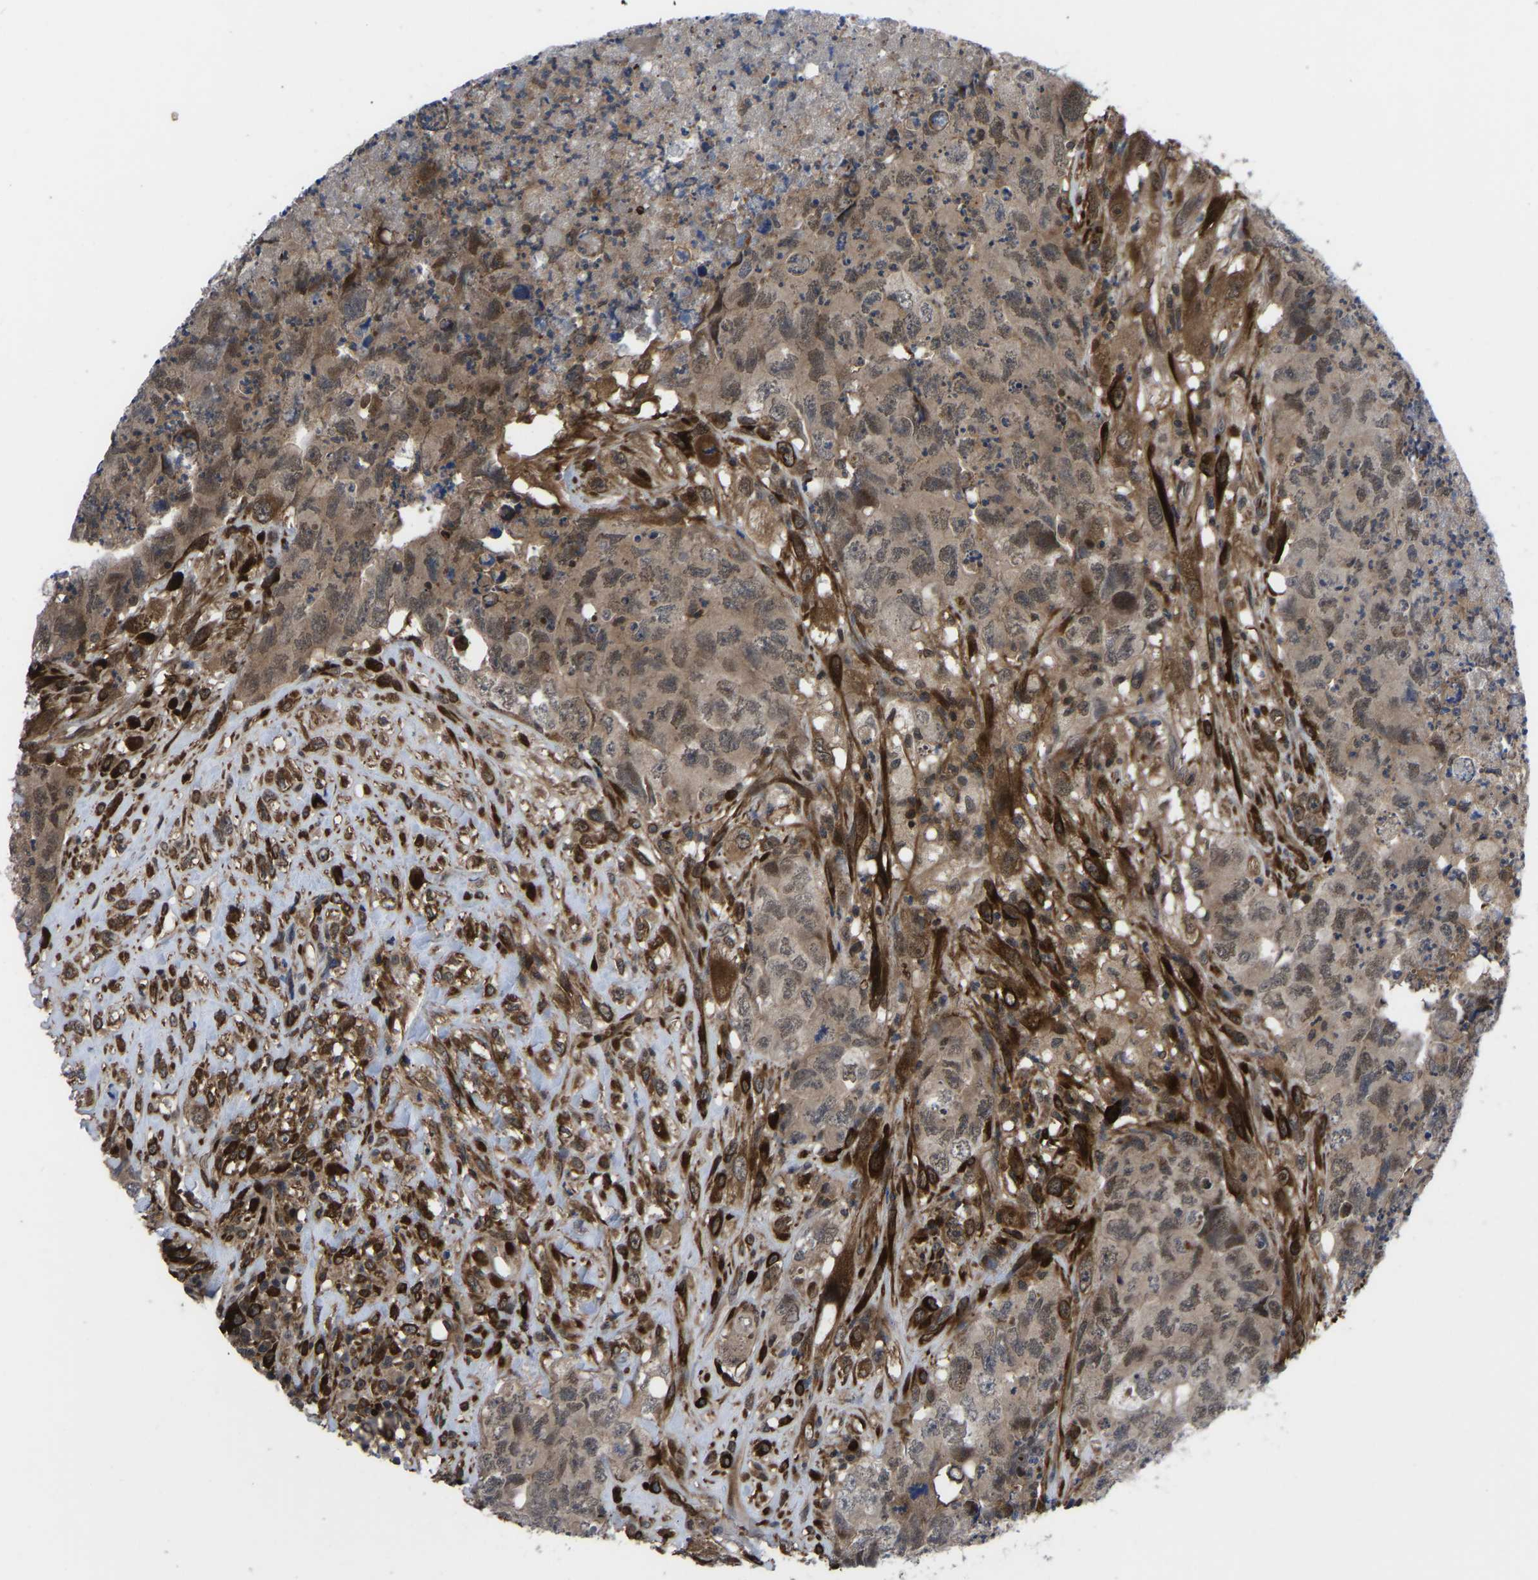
{"staining": {"intensity": "moderate", "quantity": ">75%", "location": "cytoplasmic/membranous,nuclear"}, "tissue": "testis cancer", "cell_type": "Tumor cells", "image_type": "cancer", "snomed": [{"axis": "morphology", "description": "Carcinoma, Embryonal, NOS"}, {"axis": "topography", "description": "Testis"}], "caption": "This photomicrograph displays immunohistochemistry staining of embryonal carcinoma (testis), with medium moderate cytoplasmic/membranous and nuclear staining in about >75% of tumor cells.", "gene": "CYP7B1", "patient": {"sex": "male", "age": 32}}